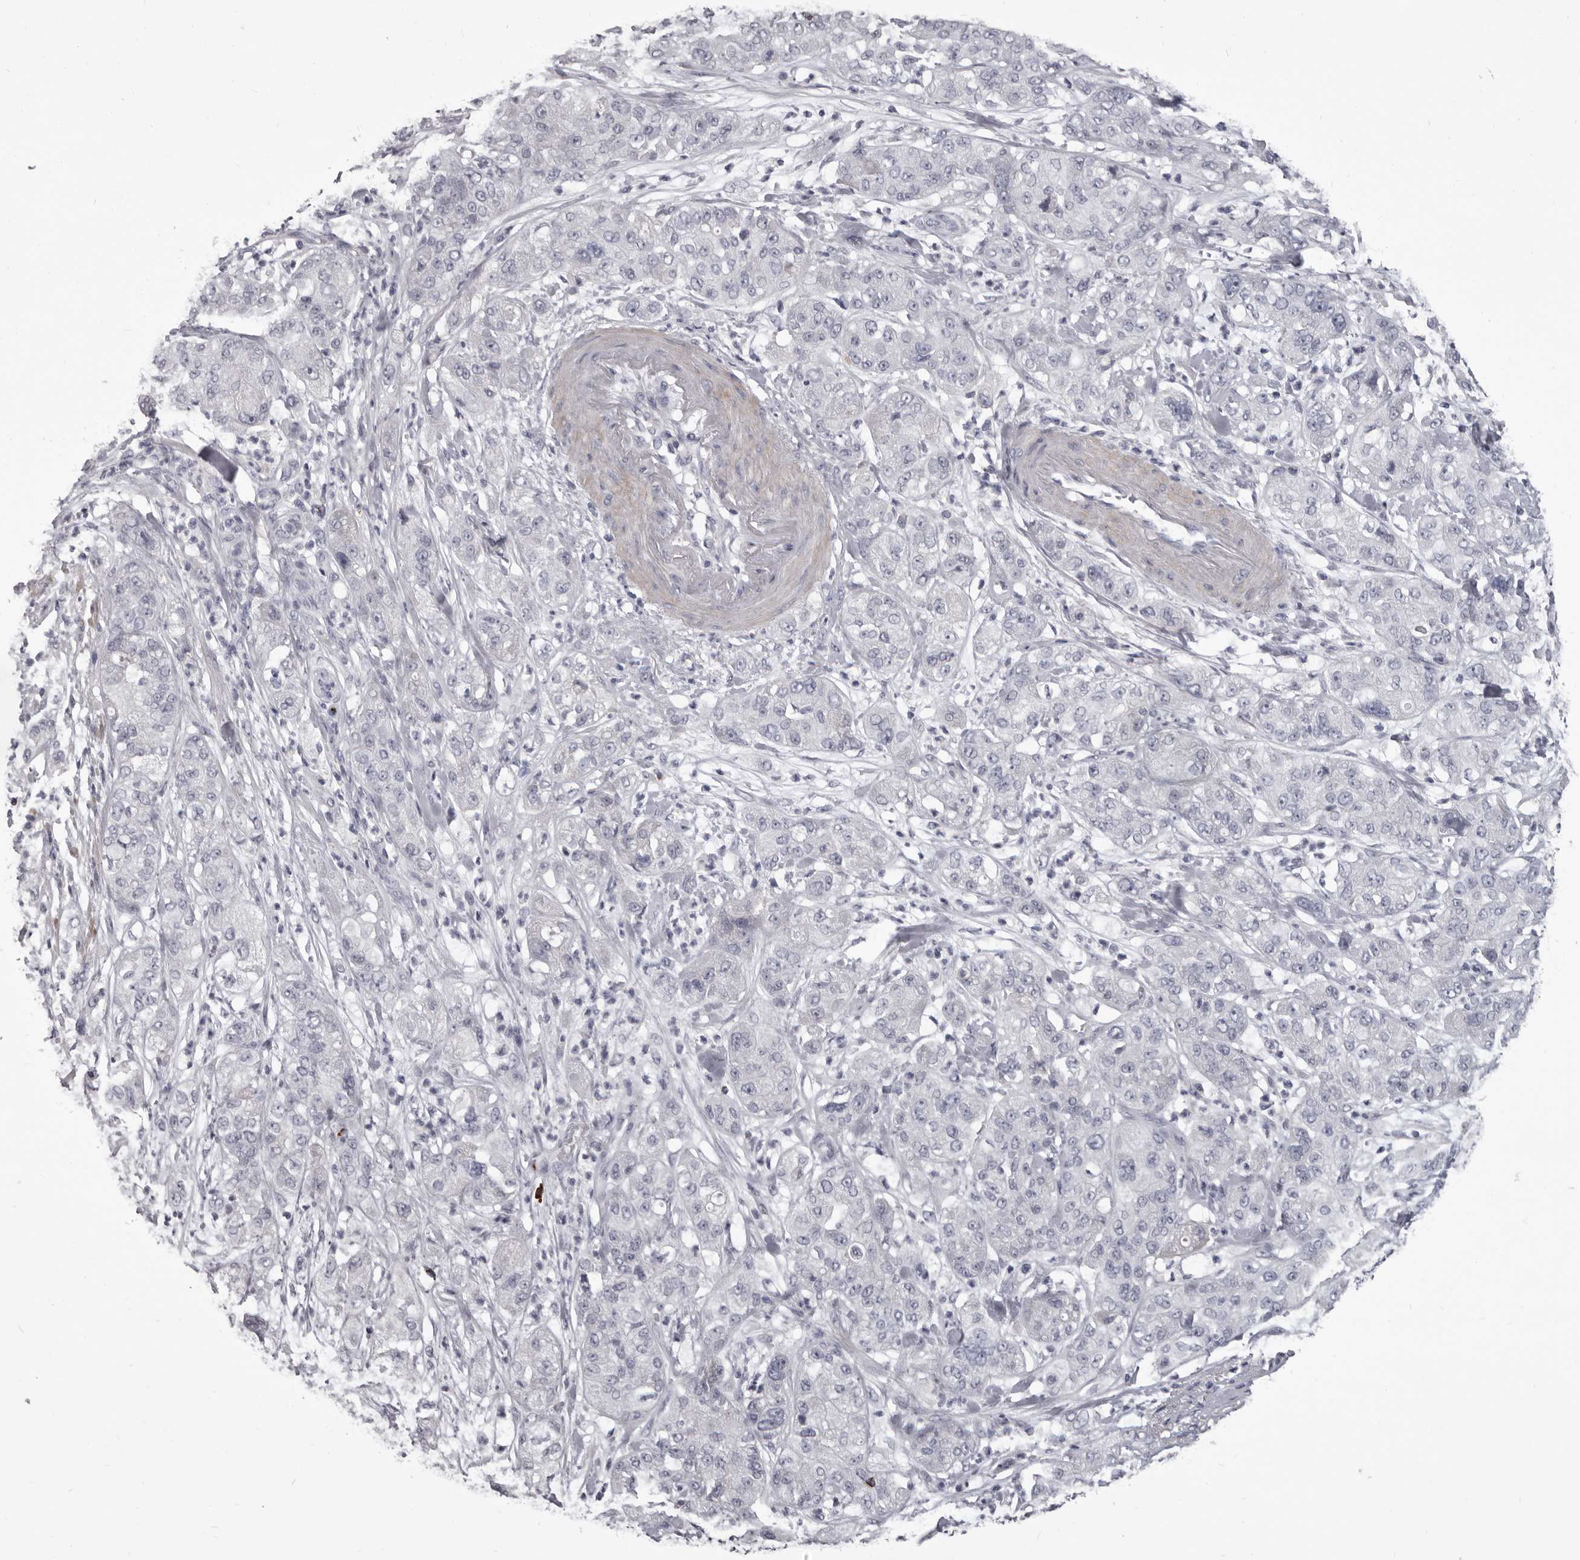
{"staining": {"intensity": "negative", "quantity": "none", "location": "none"}, "tissue": "pancreatic cancer", "cell_type": "Tumor cells", "image_type": "cancer", "snomed": [{"axis": "morphology", "description": "Adenocarcinoma, NOS"}, {"axis": "topography", "description": "Pancreas"}], "caption": "Immunohistochemistry histopathology image of pancreatic cancer (adenocarcinoma) stained for a protein (brown), which displays no staining in tumor cells.", "gene": "GZMH", "patient": {"sex": "female", "age": 78}}